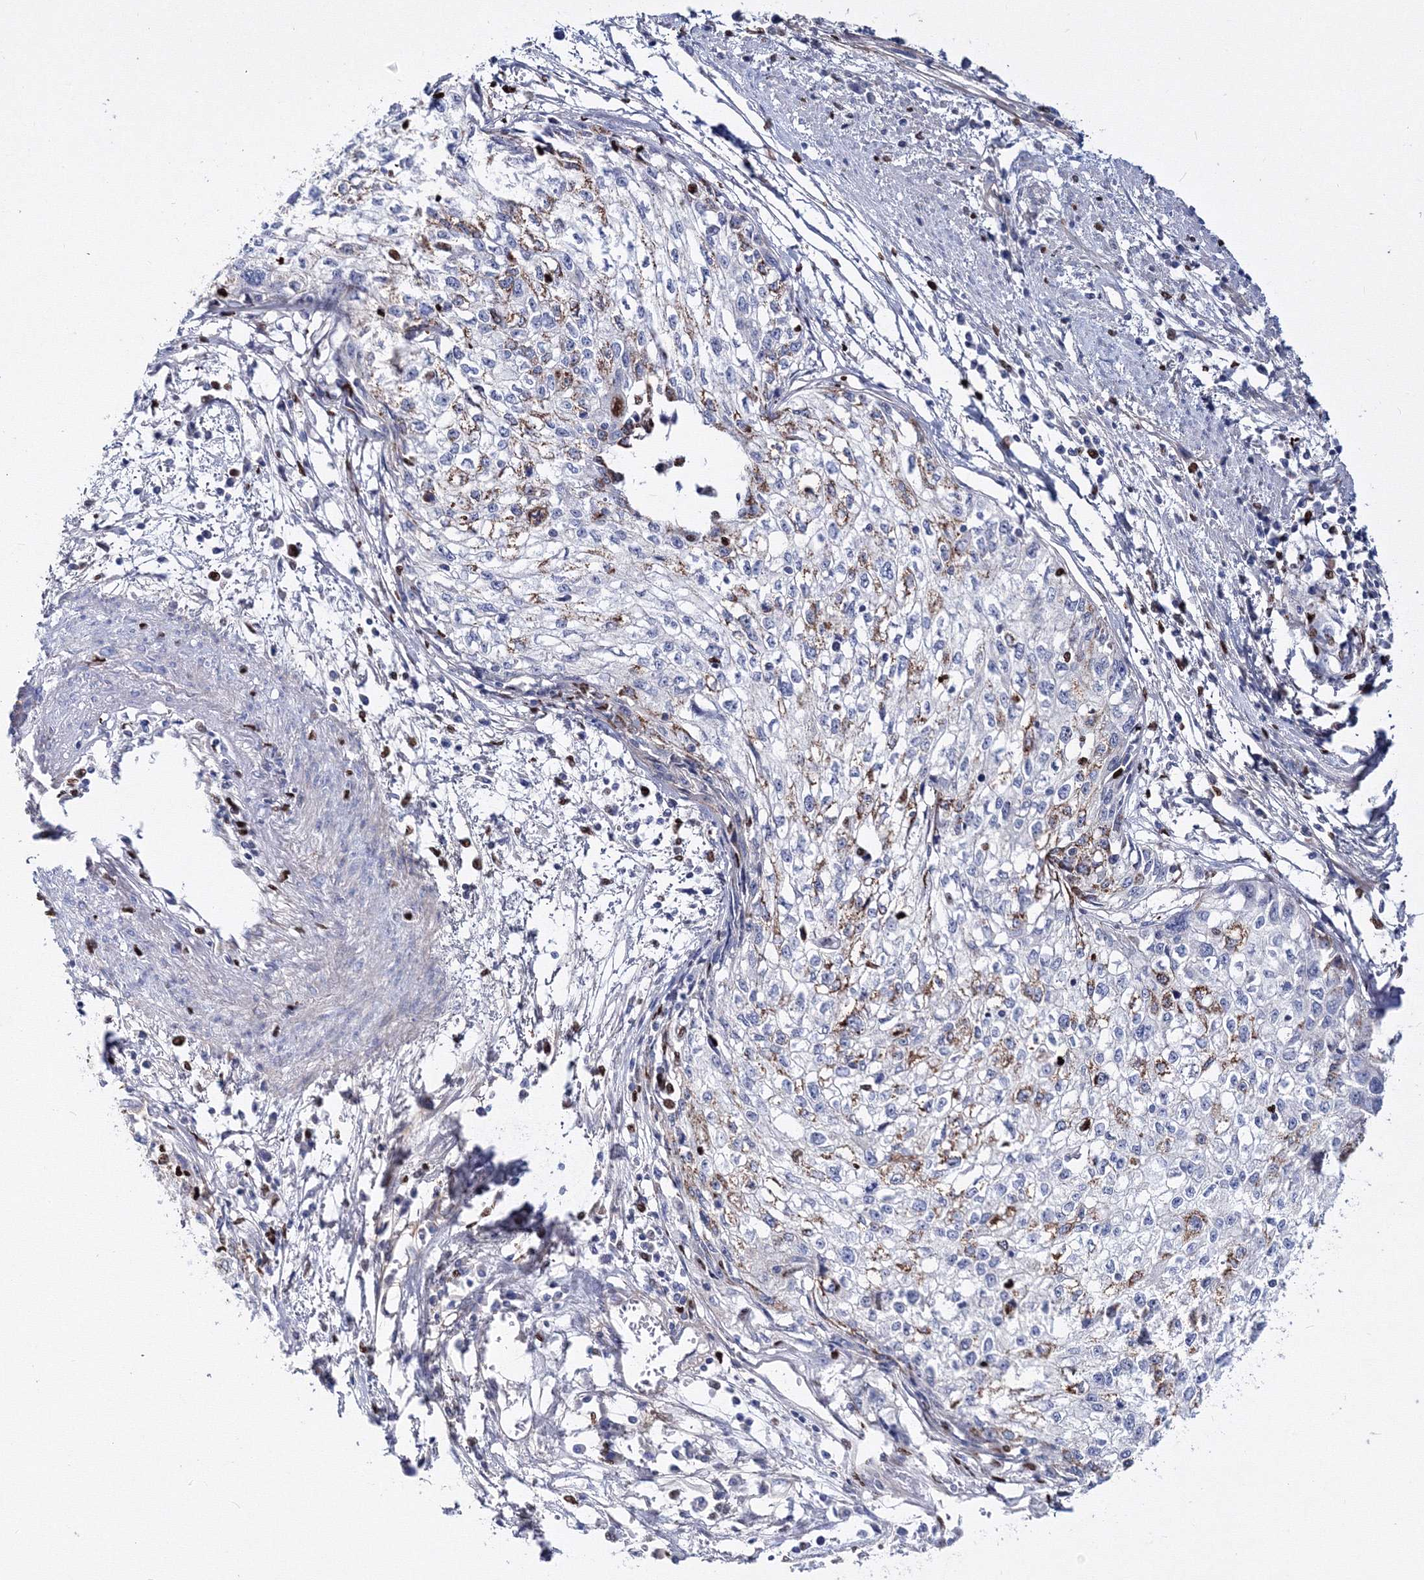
{"staining": {"intensity": "negative", "quantity": "none", "location": "none"}, "tissue": "cervical cancer", "cell_type": "Tumor cells", "image_type": "cancer", "snomed": [{"axis": "morphology", "description": "Squamous cell carcinoma, NOS"}, {"axis": "topography", "description": "Cervix"}], "caption": "There is no significant staining in tumor cells of cervical squamous cell carcinoma.", "gene": "C11orf52", "patient": {"sex": "female", "age": 57}}